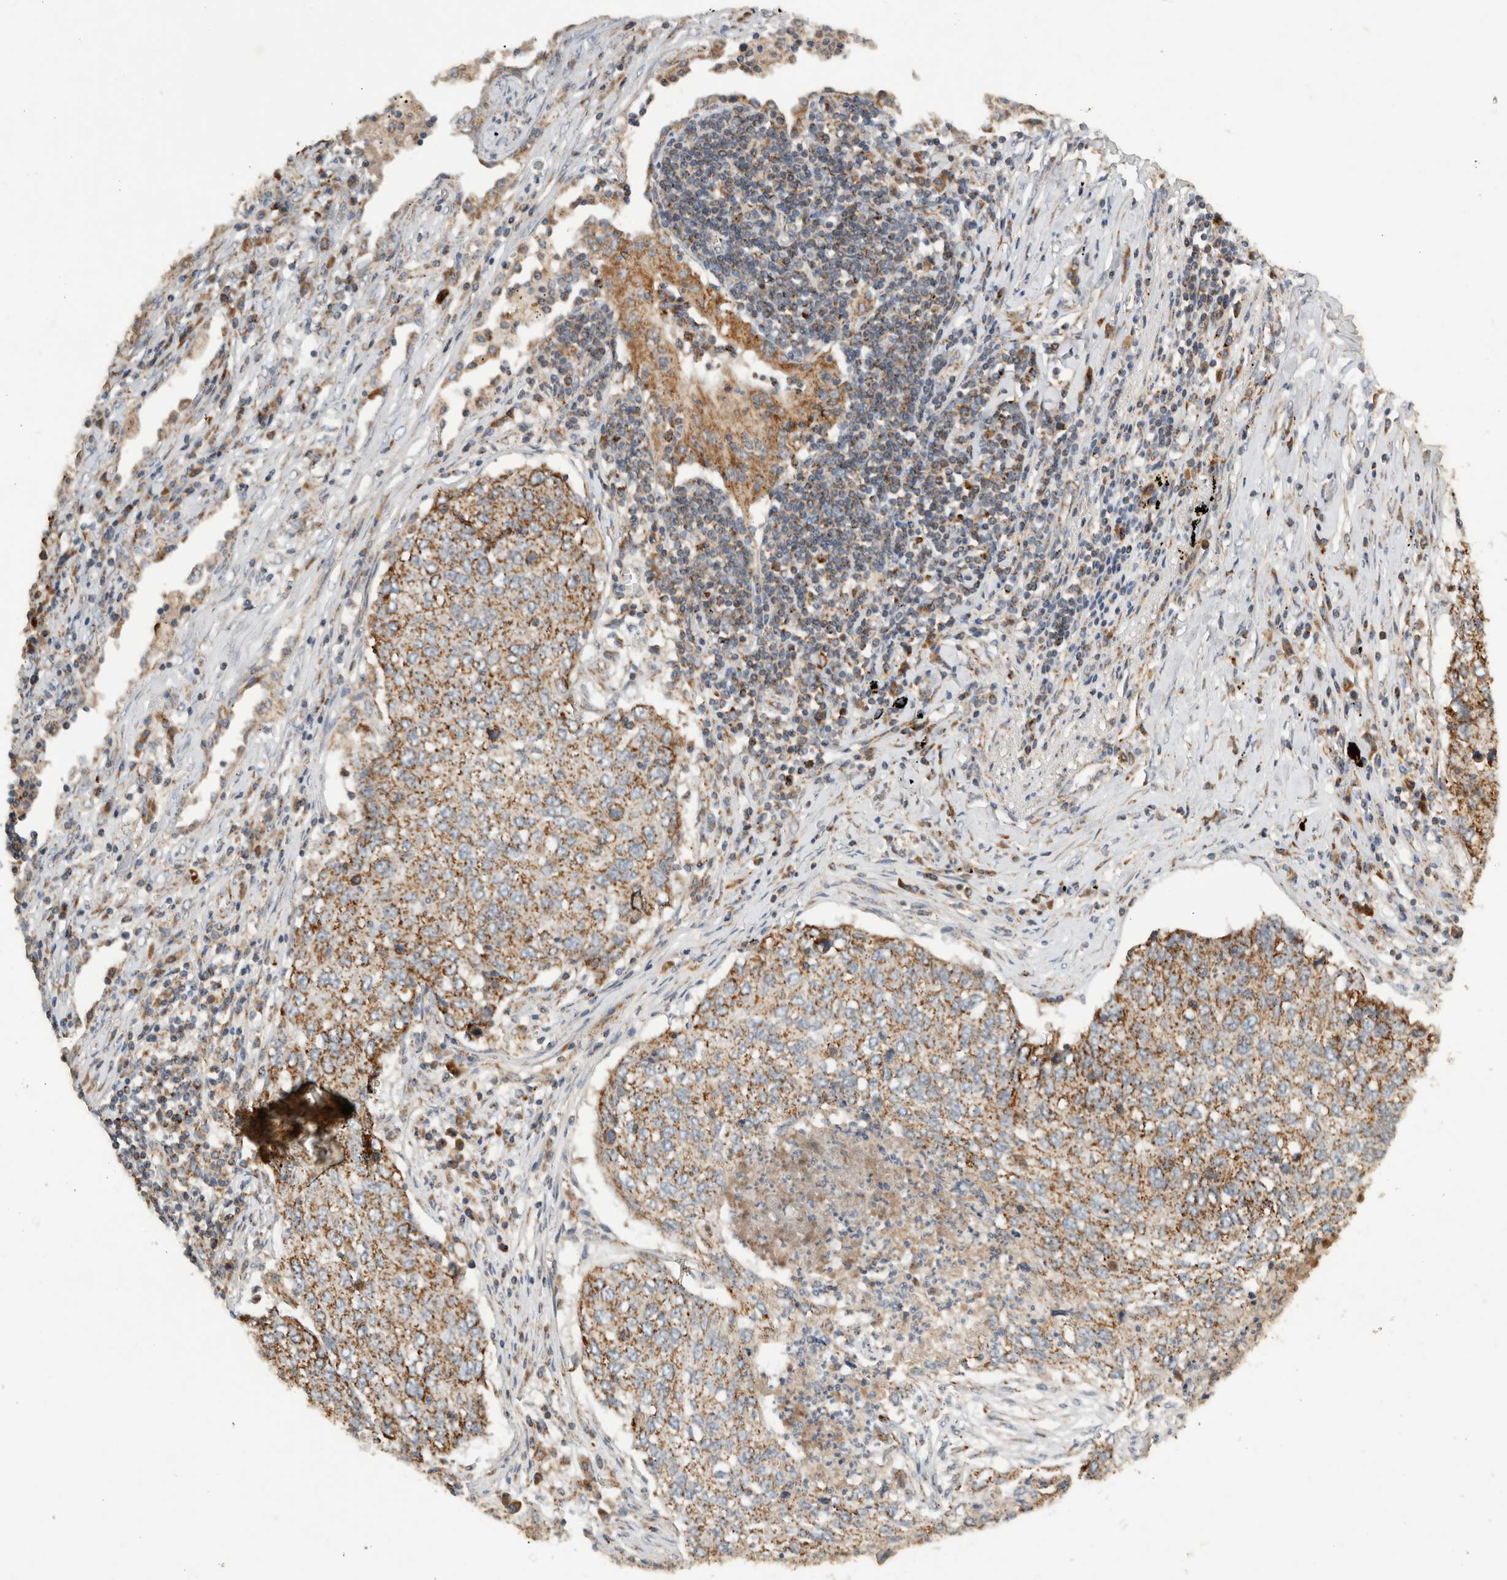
{"staining": {"intensity": "moderate", "quantity": ">75%", "location": "cytoplasmic/membranous"}, "tissue": "lung cancer", "cell_type": "Tumor cells", "image_type": "cancer", "snomed": [{"axis": "morphology", "description": "Squamous cell carcinoma, NOS"}, {"axis": "topography", "description": "Lung"}], "caption": "Squamous cell carcinoma (lung) tissue shows moderate cytoplasmic/membranous staining in about >75% of tumor cells, visualized by immunohistochemistry.", "gene": "AMPD1", "patient": {"sex": "female", "age": 63}}